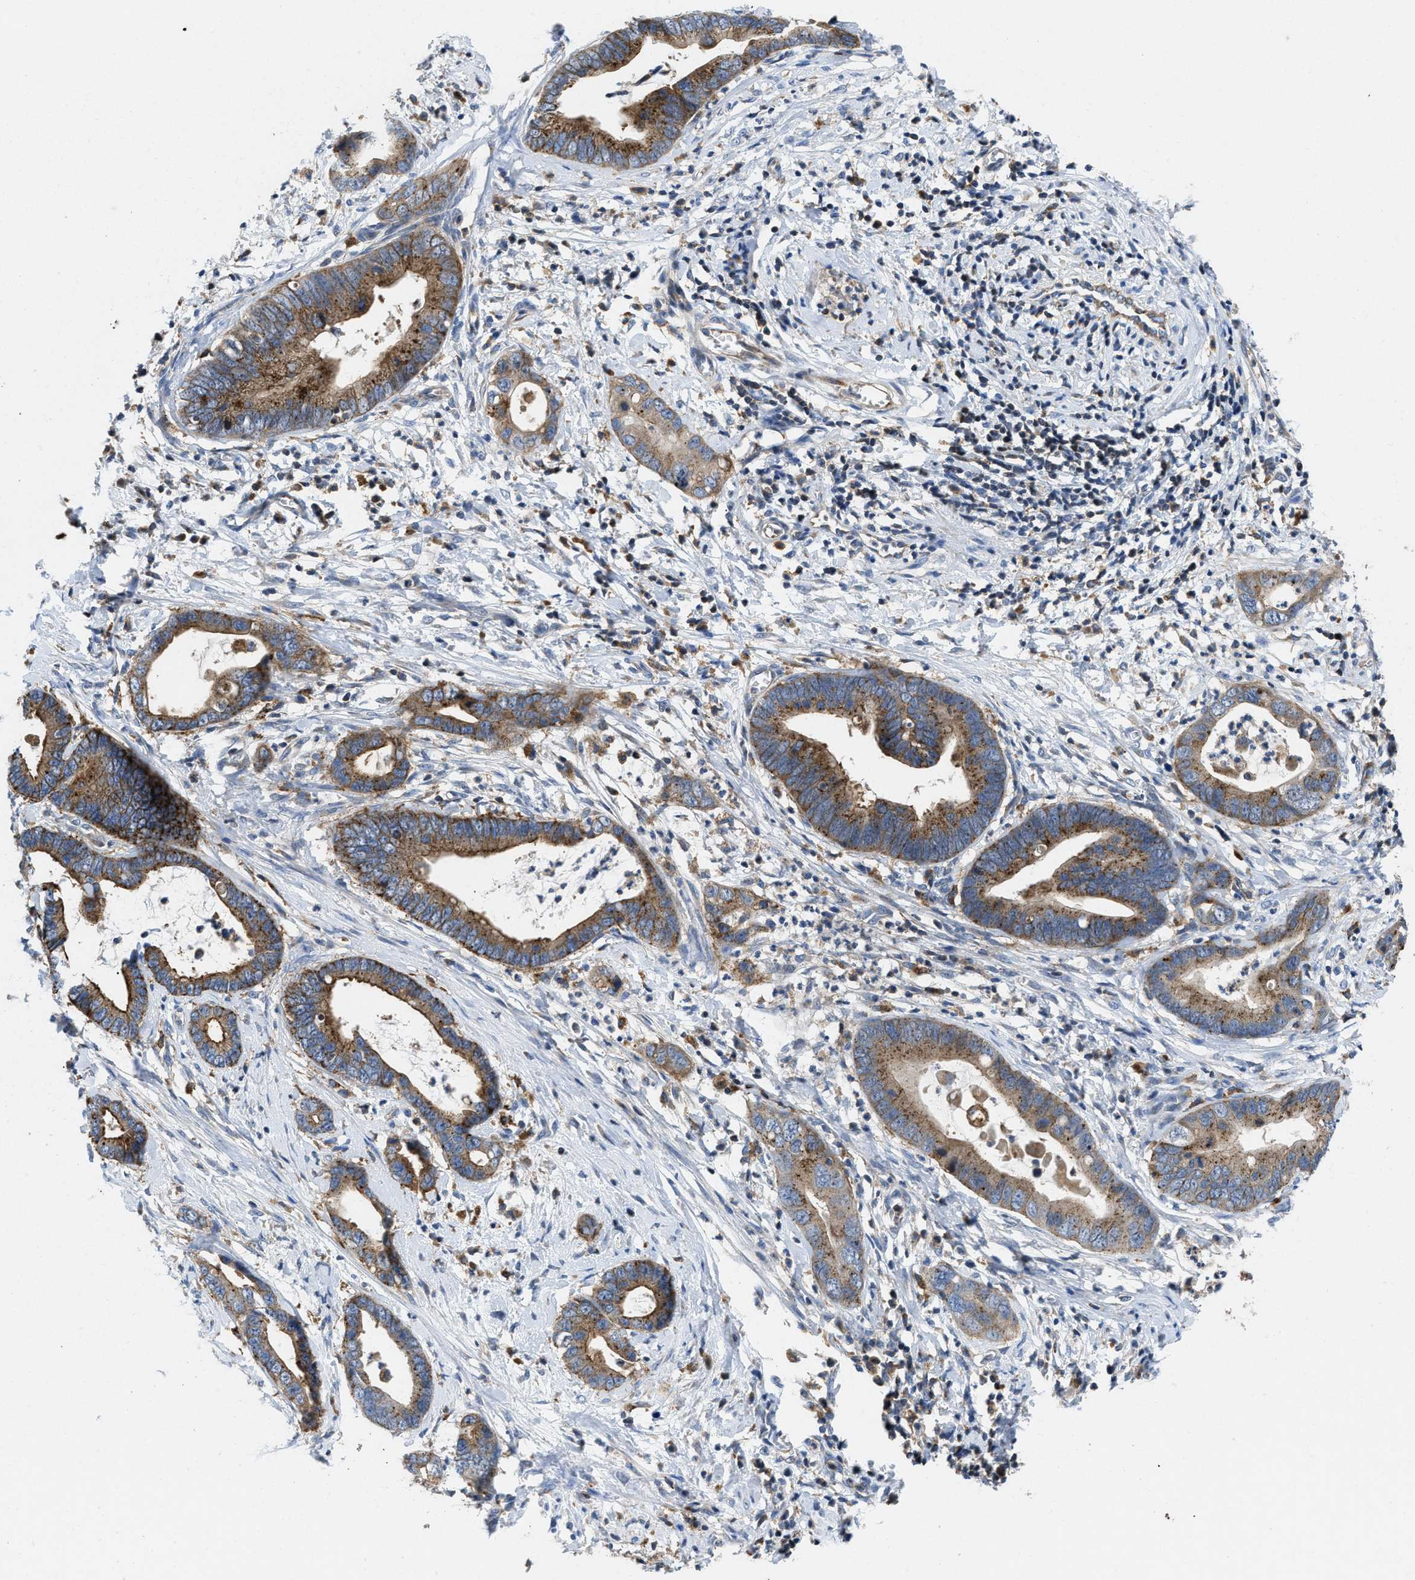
{"staining": {"intensity": "moderate", "quantity": ">75%", "location": "cytoplasmic/membranous"}, "tissue": "cervical cancer", "cell_type": "Tumor cells", "image_type": "cancer", "snomed": [{"axis": "morphology", "description": "Adenocarcinoma, NOS"}, {"axis": "topography", "description": "Cervix"}], "caption": "A histopathology image showing moderate cytoplasmic/membranous positivity in about >75% of tumor cells in adenocarcinoma (cervical), as visualized by brown immunohistochemical staining.", "gene": "ENPP4", "patient": {"sex": "female", "age": 44}}